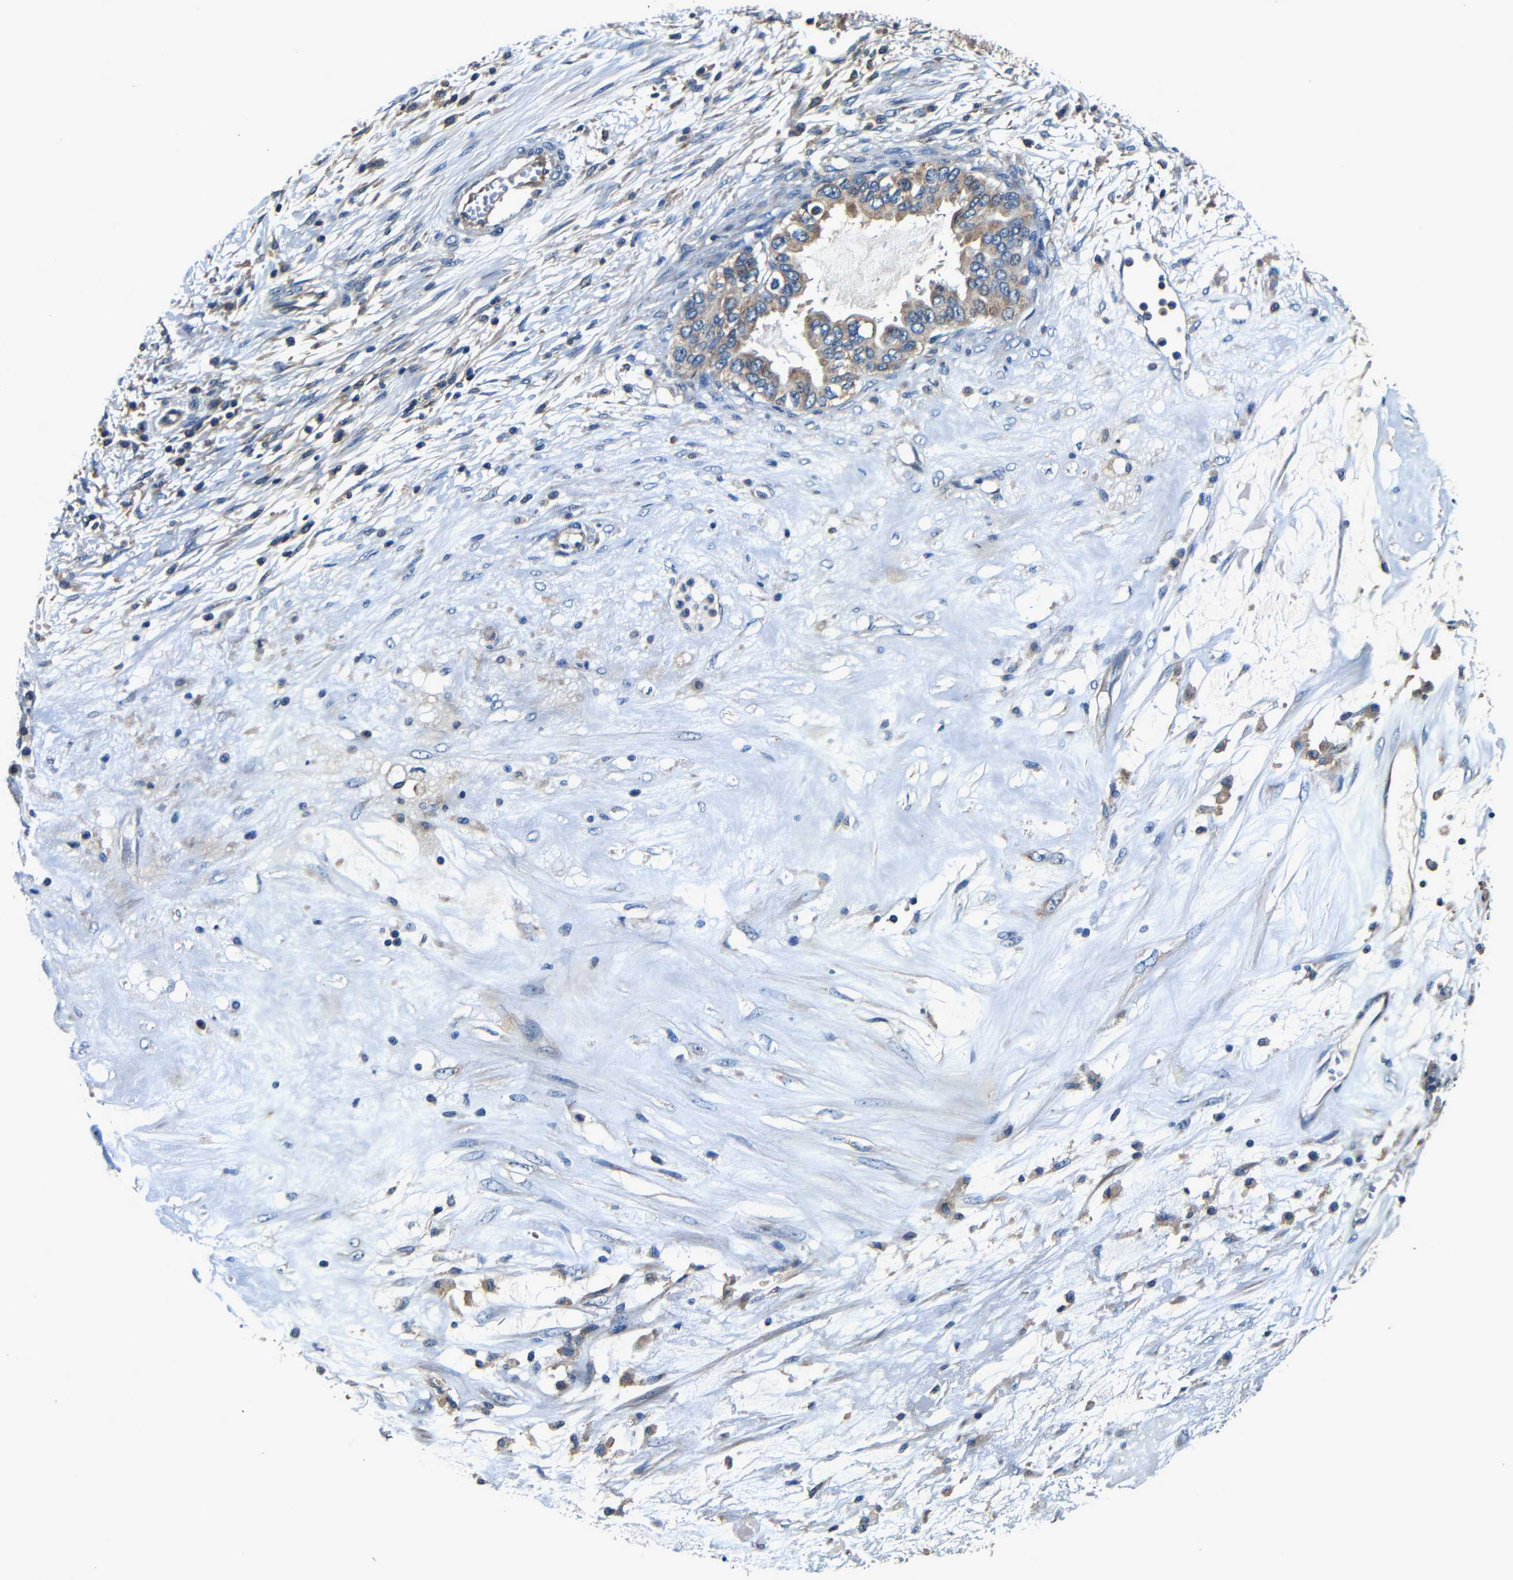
{"staining": {"intensity": "moderate", "quantity": ">75%", "location": "cytoplasmic/membranous"}, "tissue": "ovarian cancer", "cell_type": "Tumor cells", "image_type": "cancer", "snomed": [{"axis": "morphology", "description": "Cystadenocarcinoma, mucinous, NOS"}, {"axis": "topography", "description": "Ovary"}], "caption": "Immunohistochemistry (DAB) staining of mucinous cystadenocarcinoma (ovarian) reveals moderate cytoplasmic/membranous protein expression in approximately >75% of tumor cells.", "gene": "MTX1", "patient": {"sex": "female", "age": 80}}